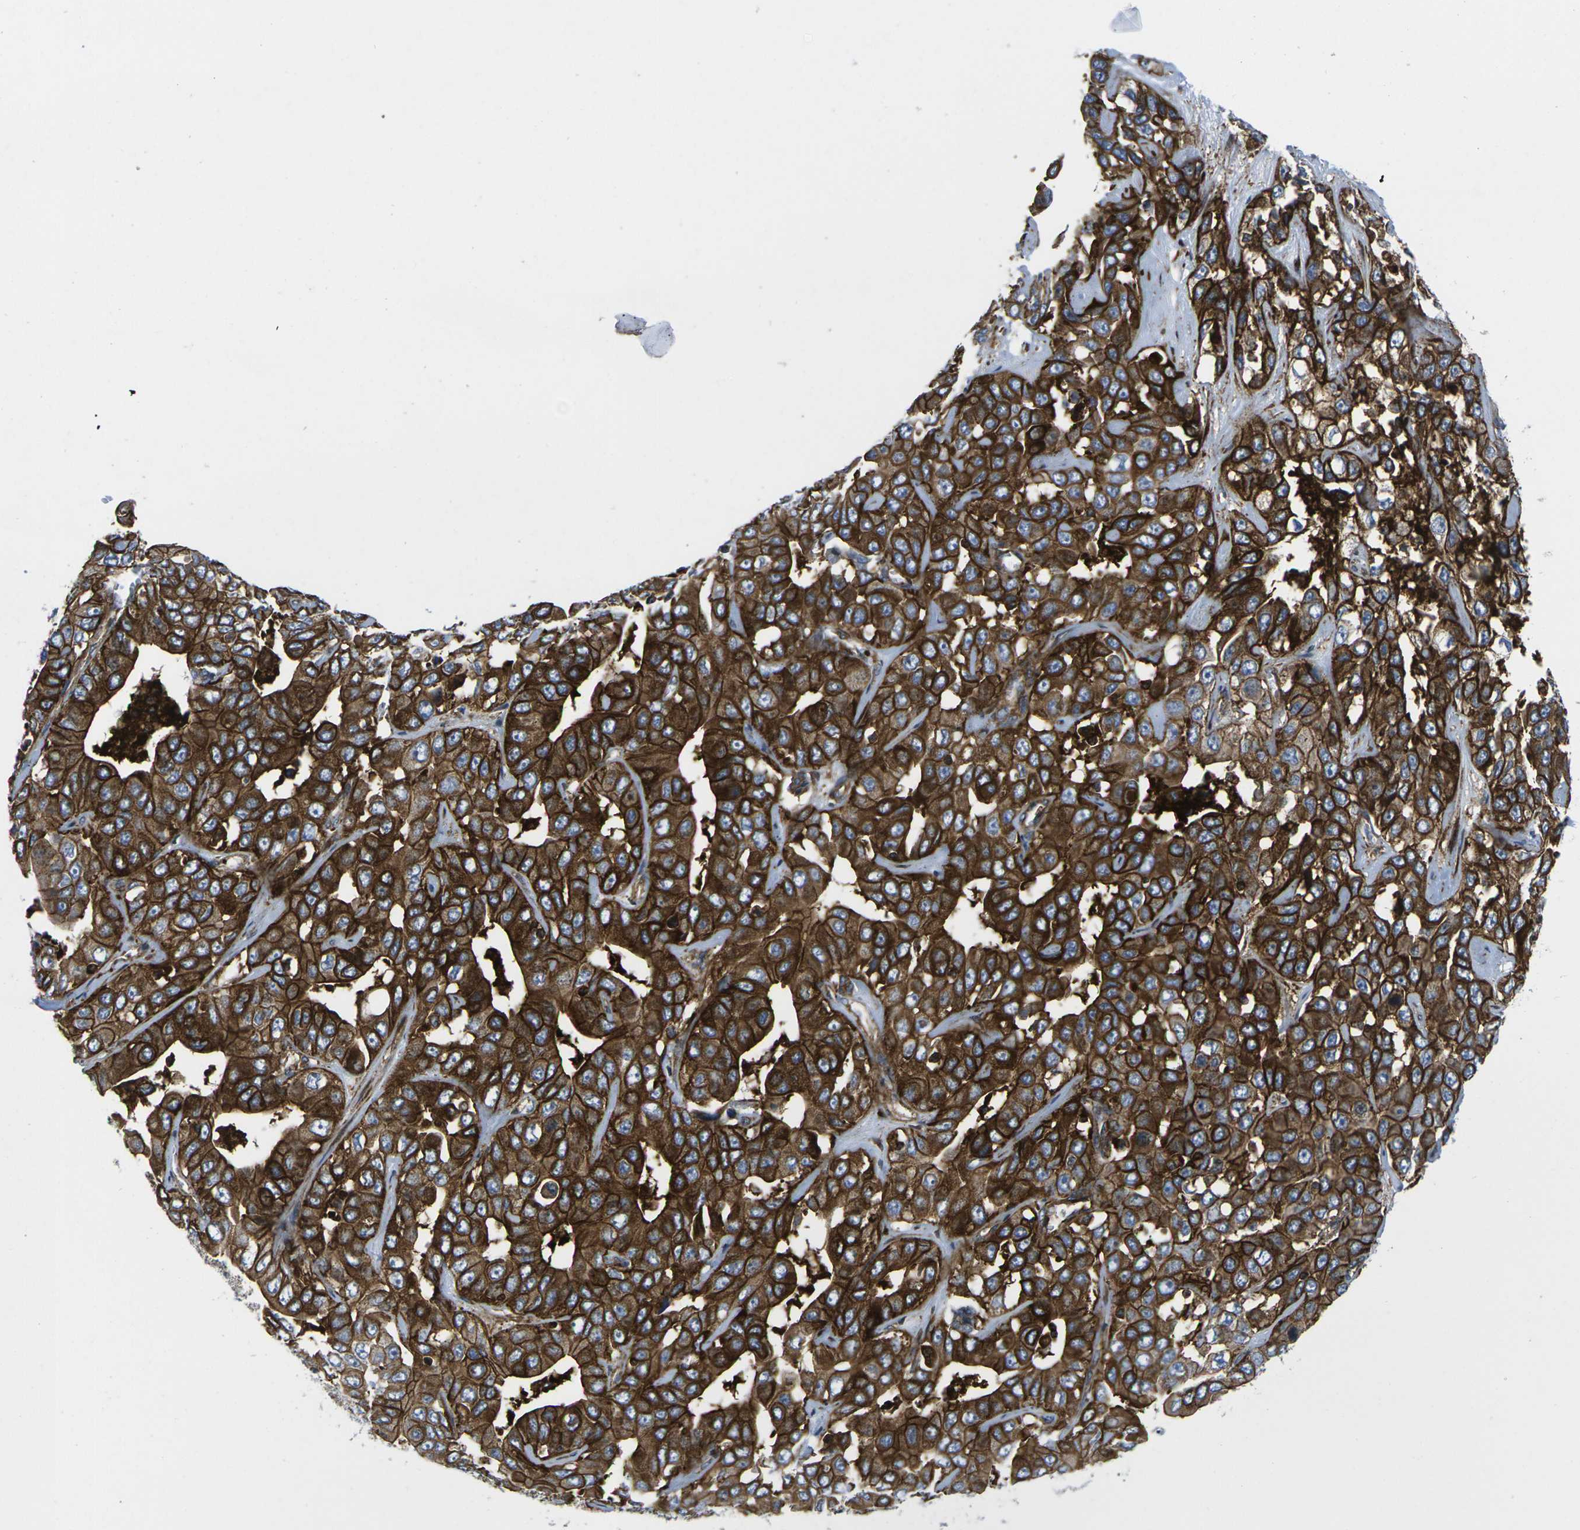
{"staining": {"intensity": "strong", "quantity": ">75%", "location": "cytoplasmic/membranous"}, "tissue": "liver cancer", "cell_type": "Tumor cells", "image_type": "cancer", "snomed": [{"axis": "morphology", "description": "Cholangiocarcinoma"}, {"axis": "topography", "description": "Liver"}], "caption": "A high amount of strong cytoplasmic/membranous staining is appreciated in approximately >75% of tumor cells in liver cancer tissue. (Stains: DAB in brown, nuclei in blue, Microscopy: brightfield microscopy at high magnification).", "gene": "IQGAP1", "patient": {"sex": "female", "age": 52}}